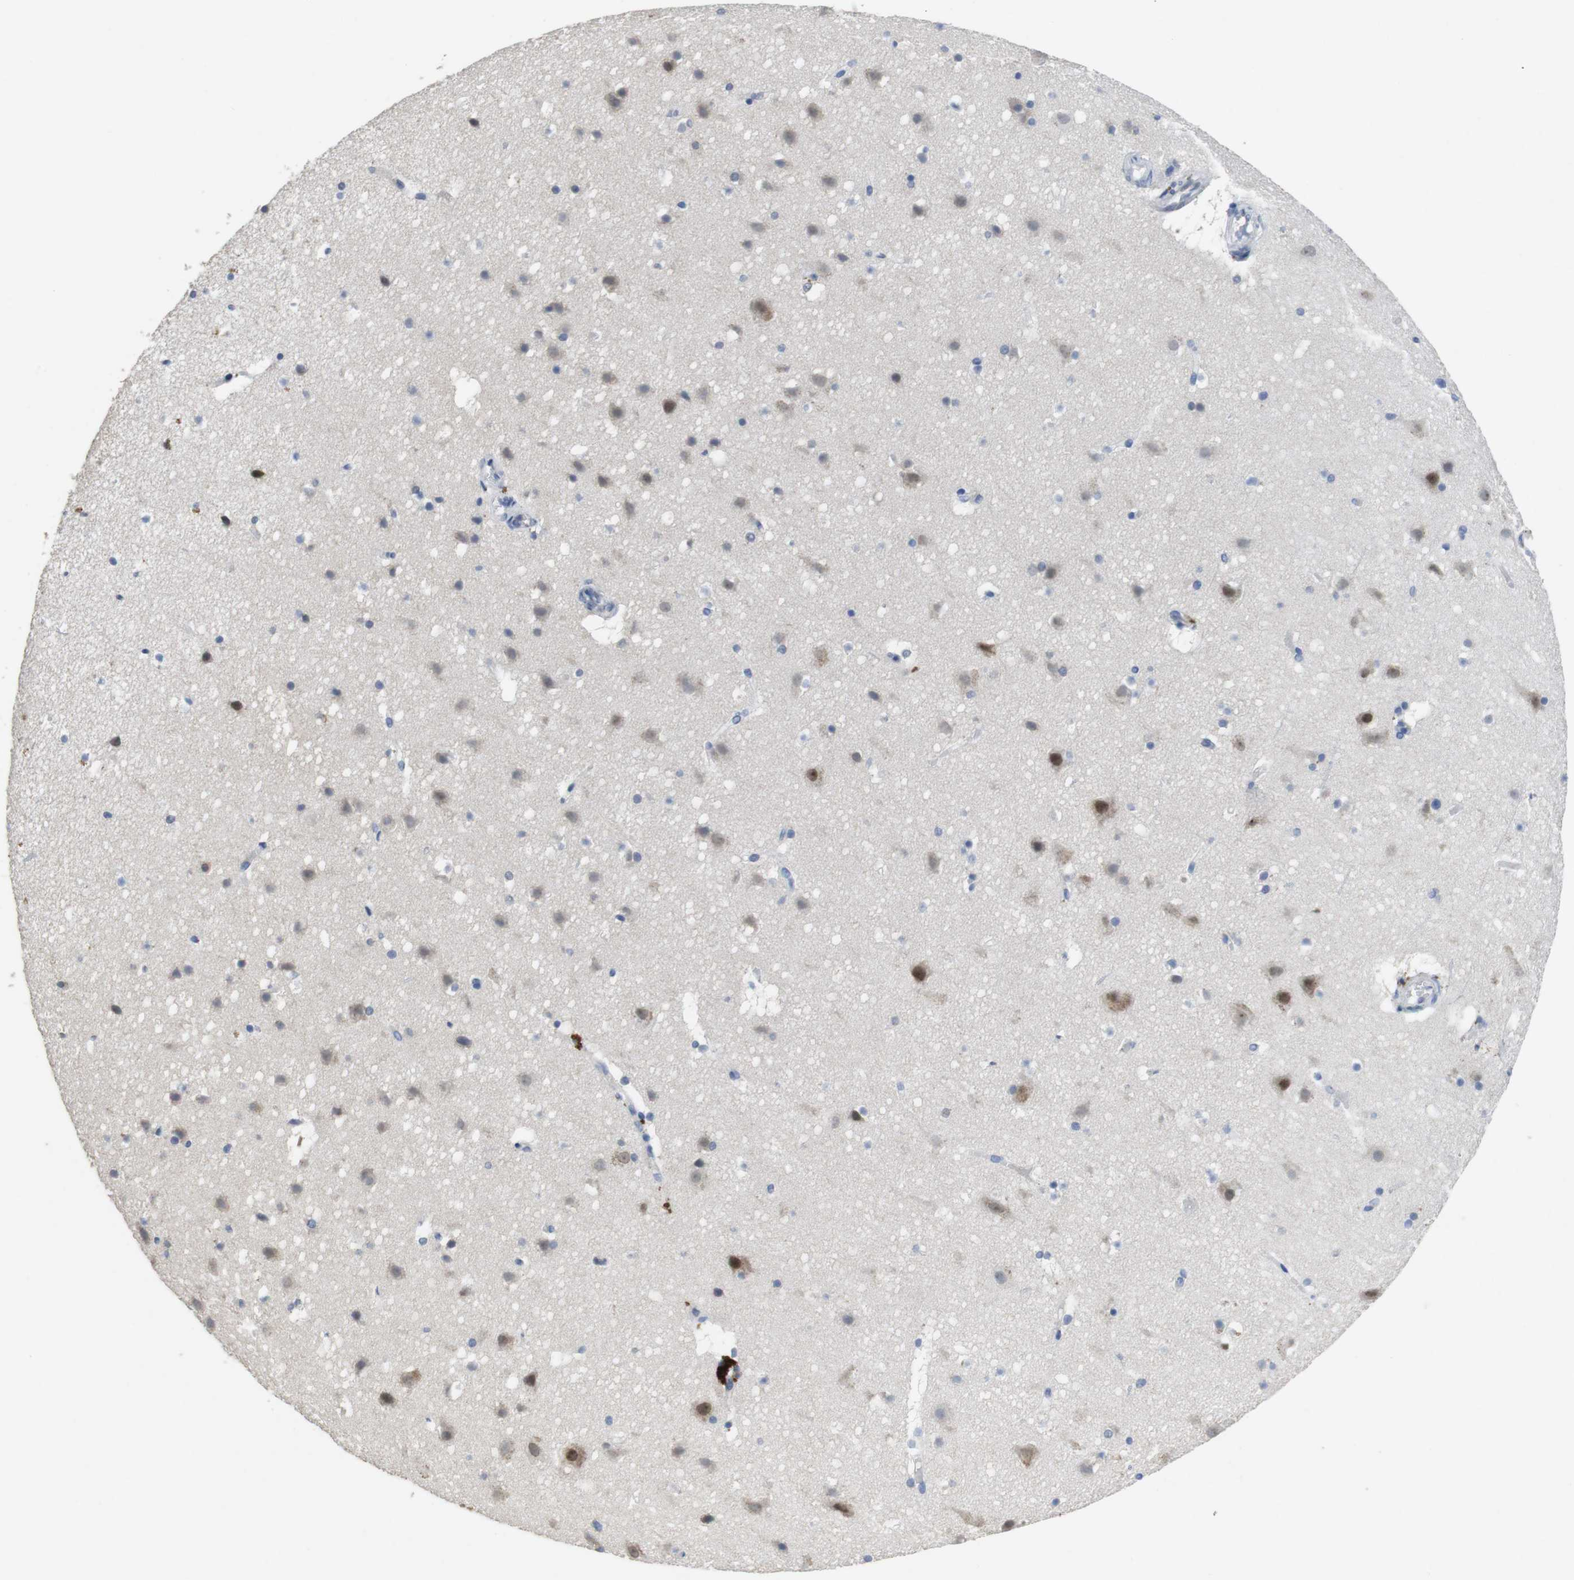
{"staining": {"intensity": "negative", "quantity": "none", "location": "none"}, "tissue": "cerebral cortex", "cell_type": "Endothelial cells", "image_type": "normal", "snomed": [{"axis": "morphology", "description": "Normal tissue, NOS"}, {"axis": "topography", "description": "Cerebral cortex"}], "caption": "This image is of benign cerebral cortex stained with IHC to label a protein in brown with the nuclei are counter-stained blue. There is no staining in endothelial cells.", "gene": "KPNA2", "patient": {"sex": "male", "age": 45}}